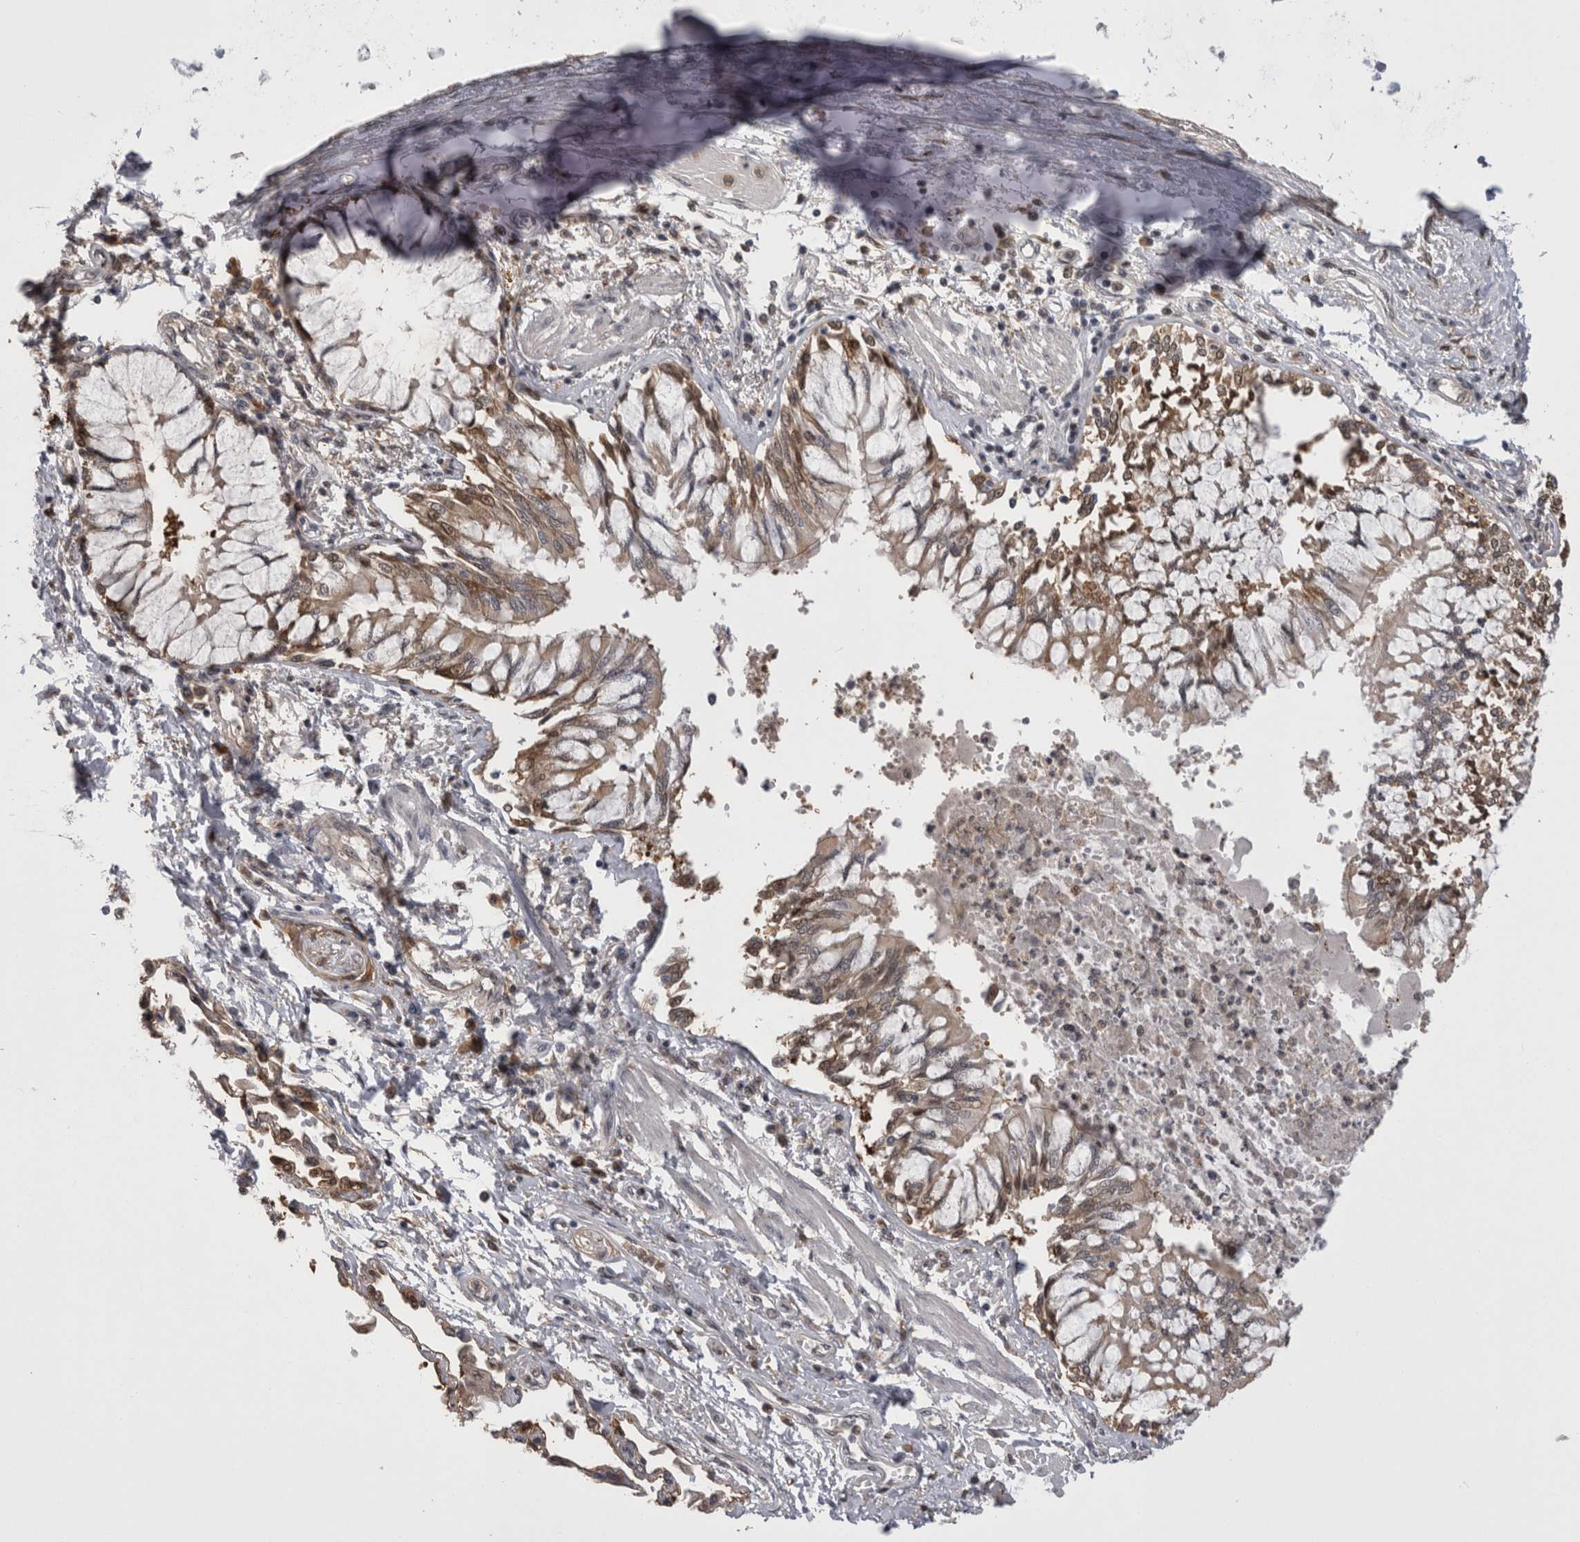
{"staining": {"intensity": "moderate", "quantity": "25%-75%", "location": "cytoplasmic/membranous,nuclear"}, "tissue": "bronchus", "cell_type": "Respiratory epithelial cells", "image_type": "normal", "snomed": [{"axis": "morphology", "description": "Normal tissue, NOS"}, {"axis": "topography", "description": "Cartilage tissue"}, {"axis": "topography", "description": "Bronchus"}, {"axis": "topography", "description": "Lung"}], "caption": "Bronchus was stained to show a protein in brown. There is medium levels of moderate cytoplasmic/membranous,nuclear staining in about 25%-75% of respiratory epithelial cells. (DAB (3,3'-diaminobenzidine) IHC with brightfield microscopy, high magnification).", "gene": "CHIC1", "patient": {"sex": "female", "age": 49}}